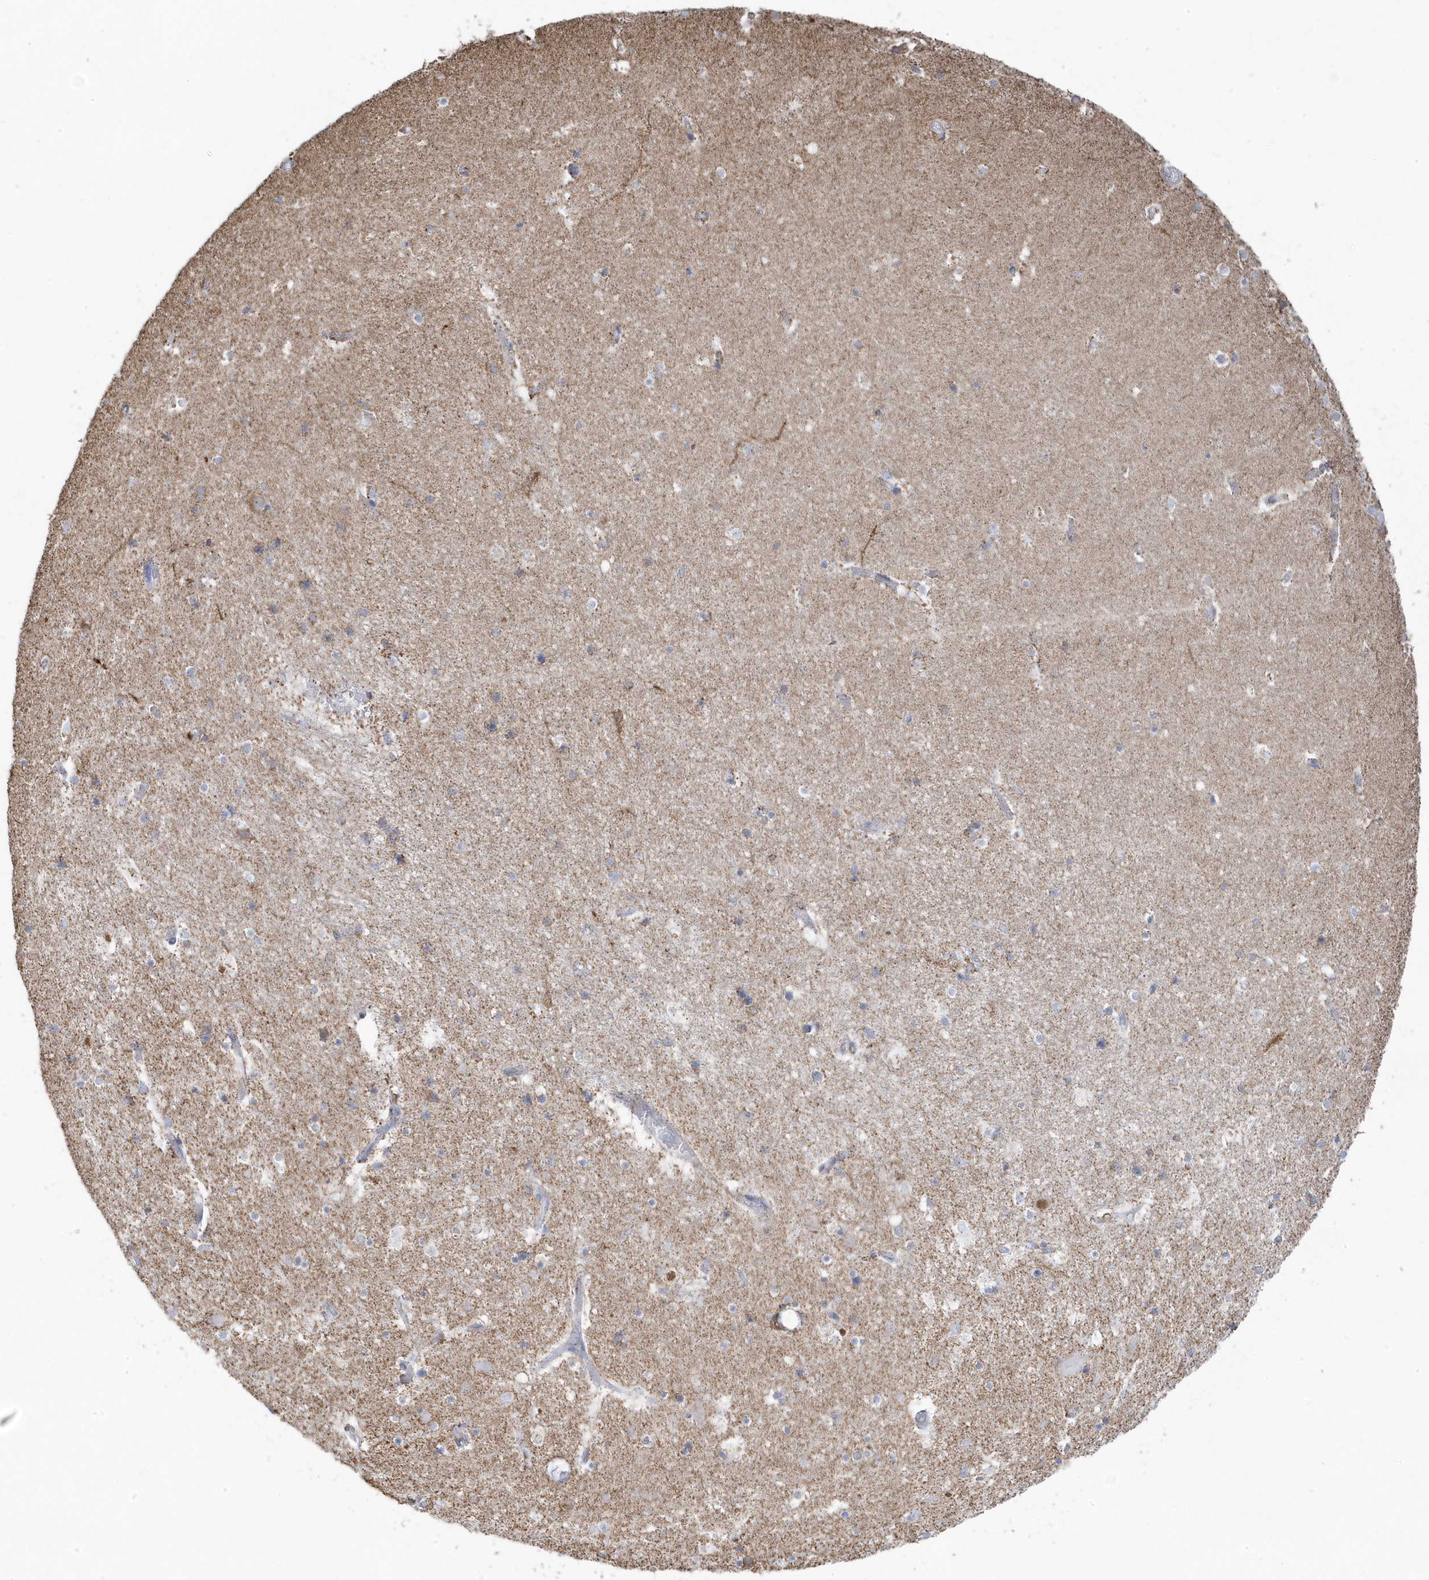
{"staining": {"intensity": "weak", "quantity": "<25%", "location": "cytoplasmic/membranous"}, "tissue": "hippocampus", "cell_type": "Glial cells", "image_type": "normal", "snomed": [{"axis": "morphology", "description": "Normal tissue, NOS"}, {"axis": "topography", "description": "Hippocampus"}], "caption": "This is a histopathology image of immunohistochemistry (IHC) staining of unremarkable hippocampus, which shows no positivity in glial cells.", "gene": "GTPBP8", "patient": {"sex": "female", "age": 52}}